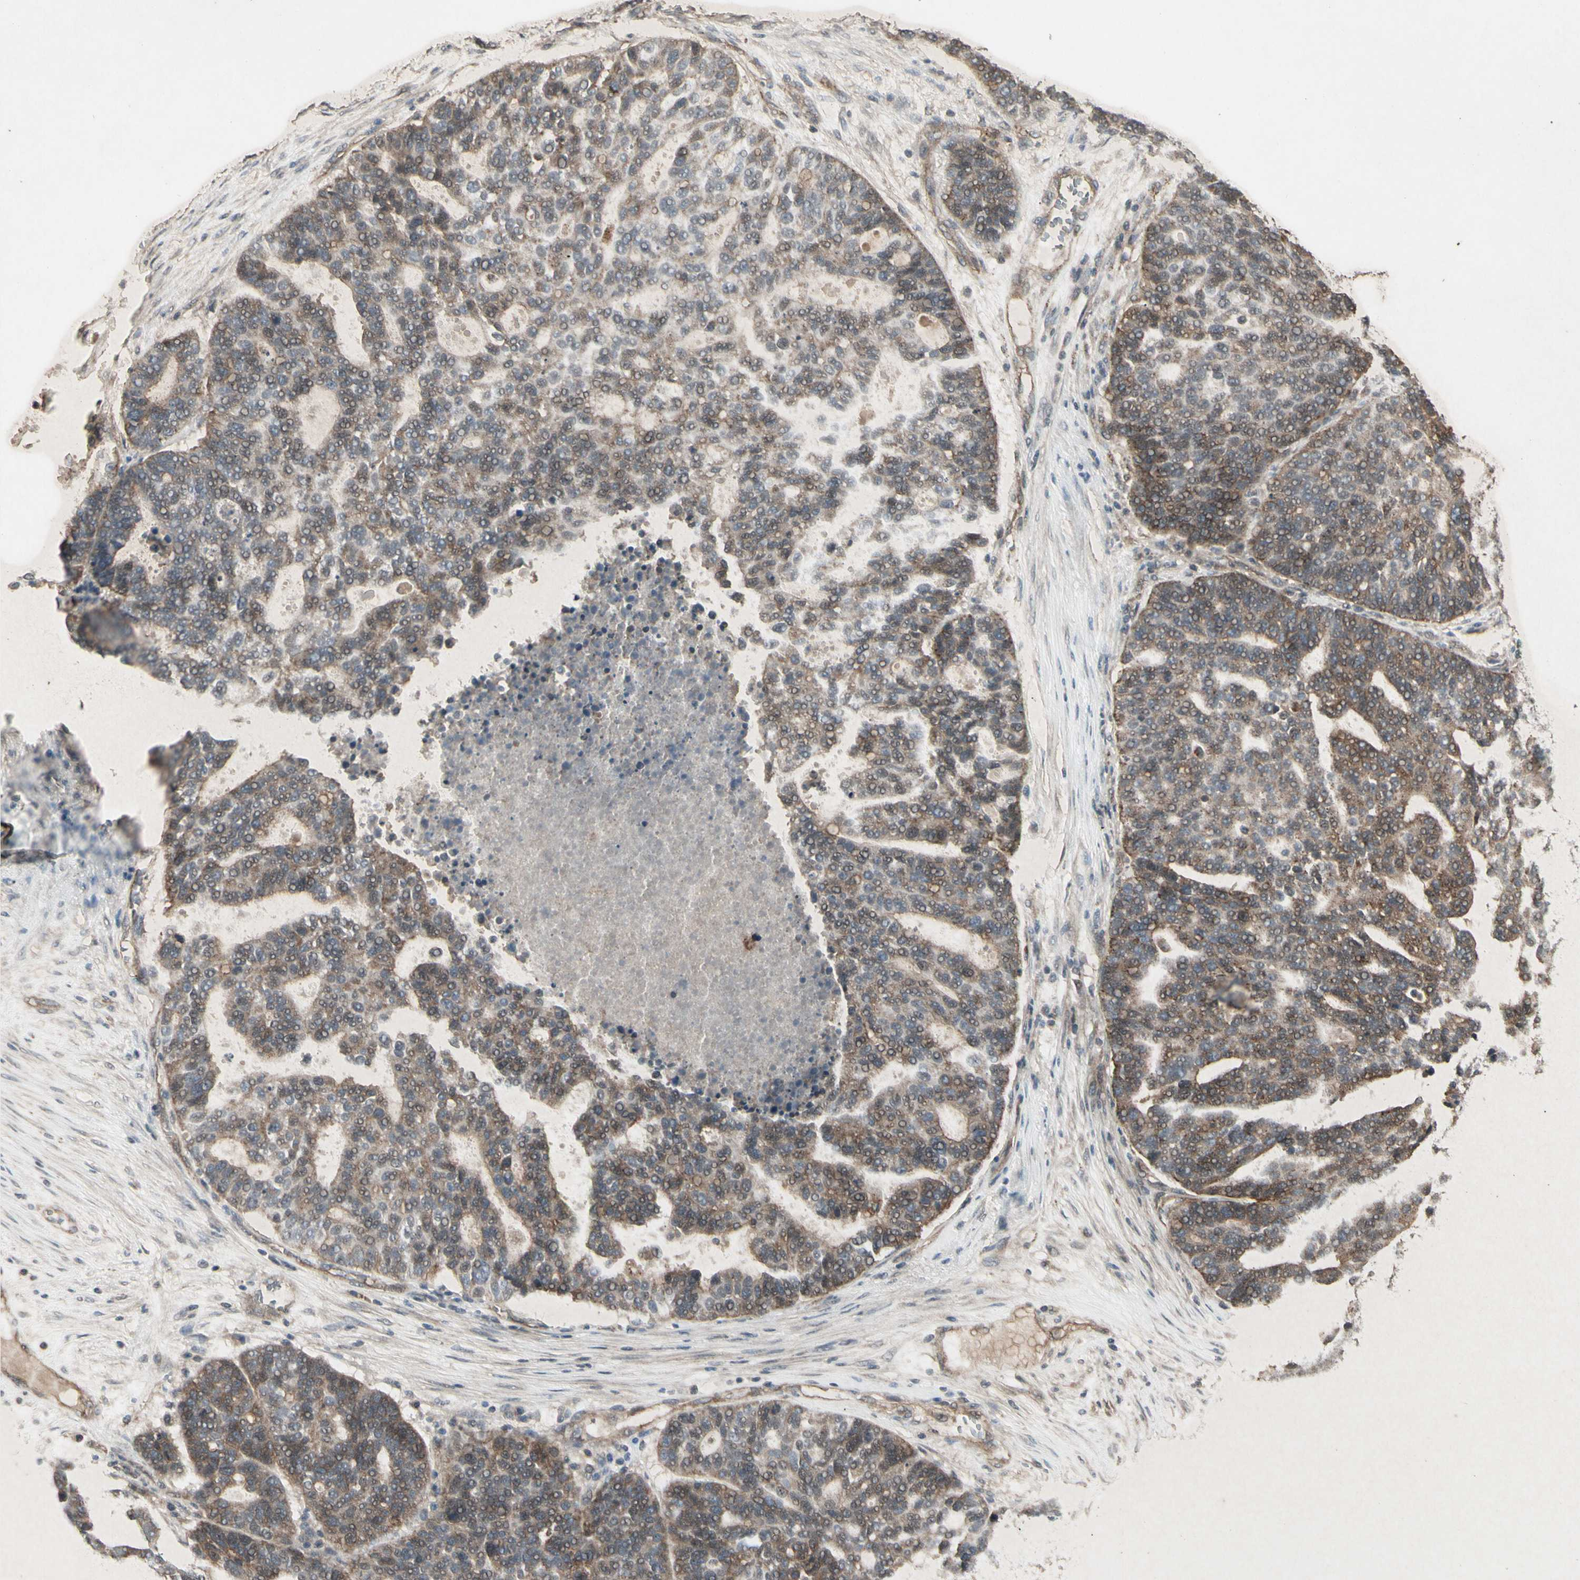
{"staining": {"intensity": "weak", "quantity": ">75%", "location": "cytoplasmic/membranous"}, "tissue": "ovarian cancer", "cell_type": "Tumor cells", "image_type": "cancer", "snomed": [{"axis": "morphology", "description": "Cystadenocarcinoma, serous, NOS"}, {"axis": "topography", "description": "Ovary"}], "caption": "Protein positivity by IHC shows weak cytoplasmic/membranous staining in about >75% of tumor cells in ovarian cancer.", "gene": "JAG1", "patient": {"sex": "female", "age": 59}}